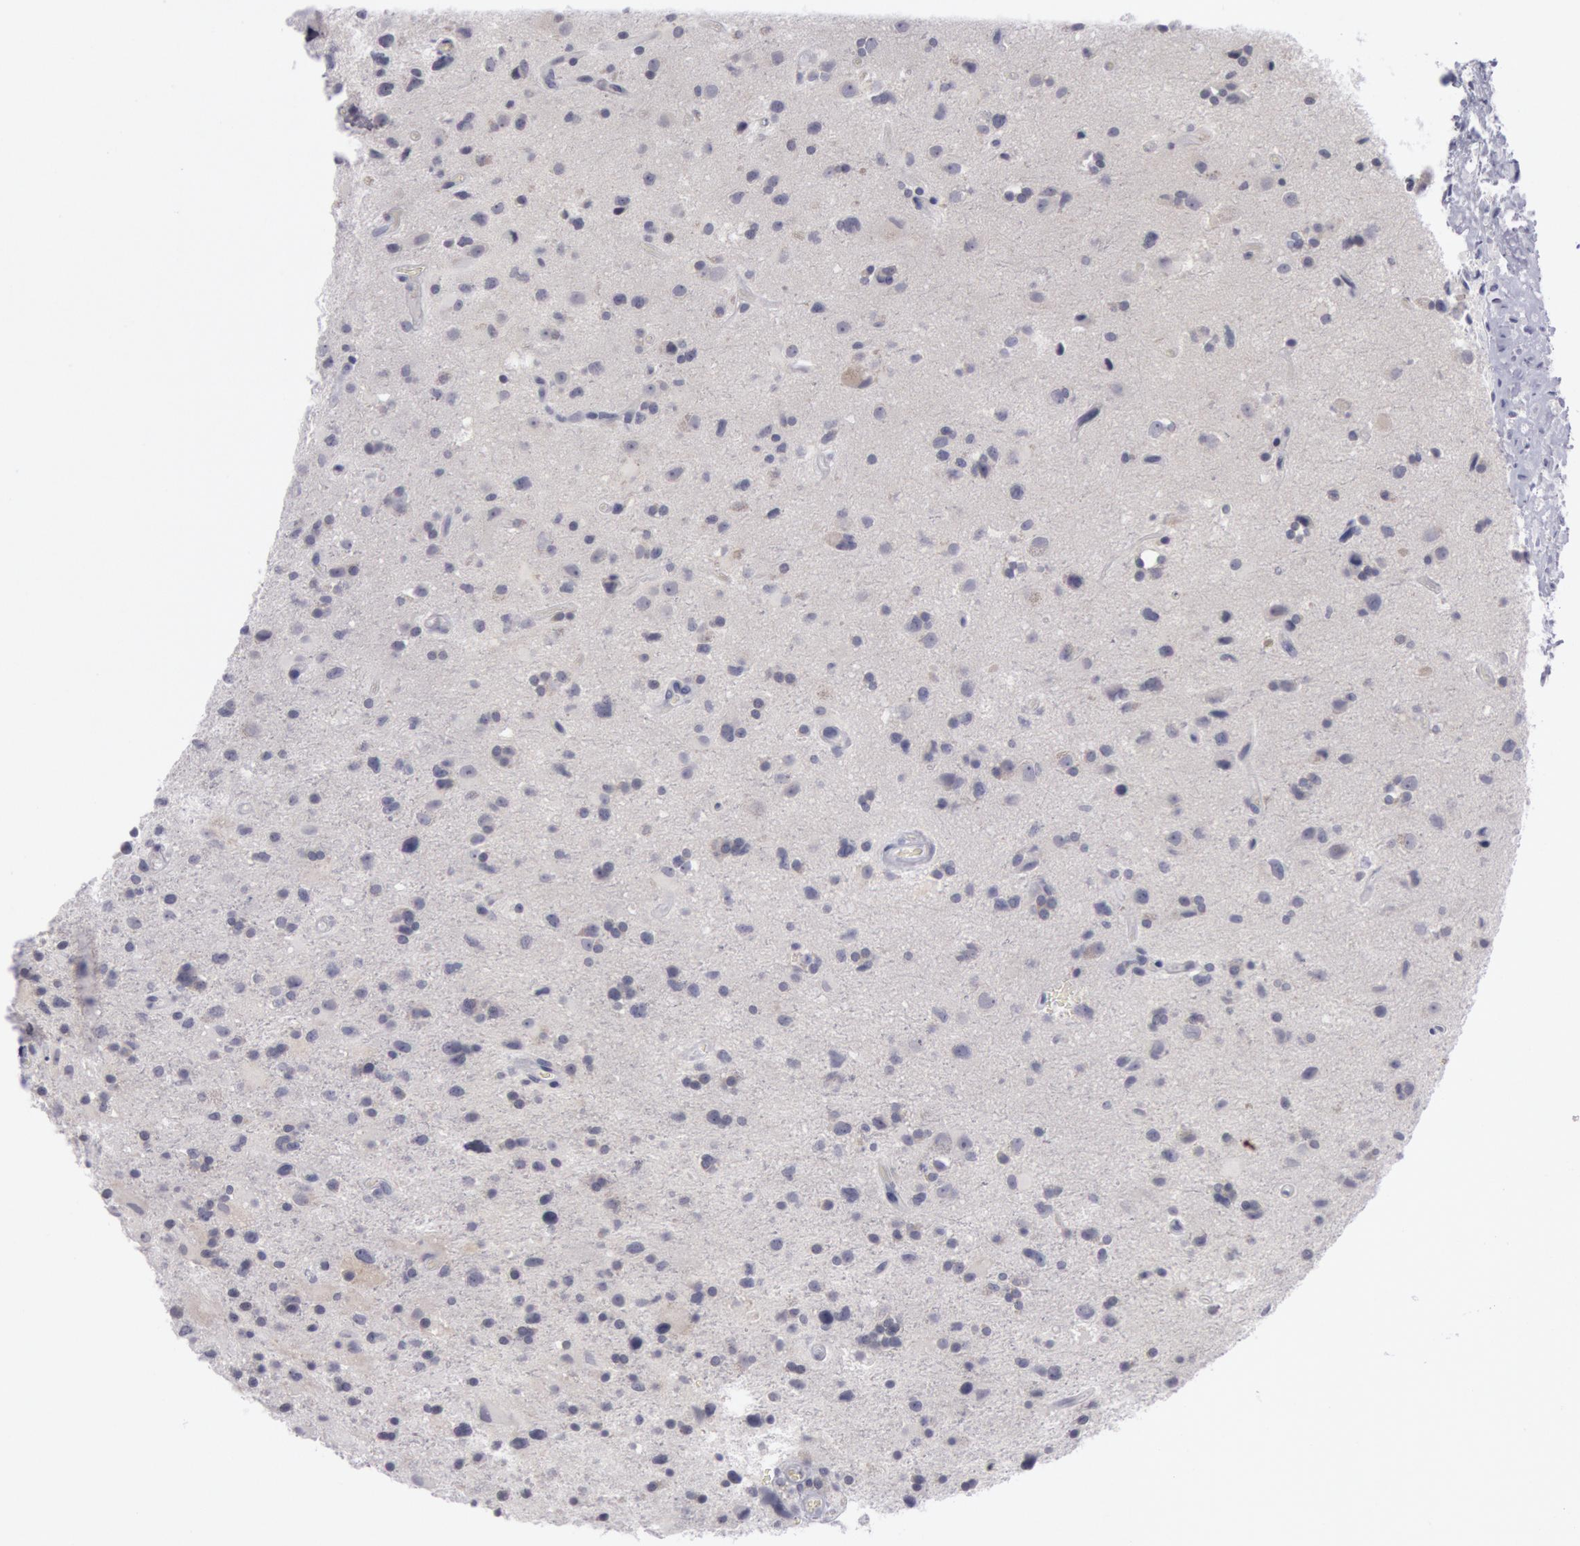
{"staining": {"intensity": "negative", "quantity": "none", "location": "none"}, "tissue": "glioma", "cell_type": "Tumor cells", "image_type": "cancer", "snomed": [{"axis": "morphology", "description": "Glioma, malignant, High grade"}, {"axis": "topography", "description": "Brain"}], "caption": "Immunohistochemistry (IHC) micrograph of human glioma stained for a protein (brown), which displays no expression in tumor cells.", "gene": "KRT16", "patient": {"sex": "male", "age": 48}}